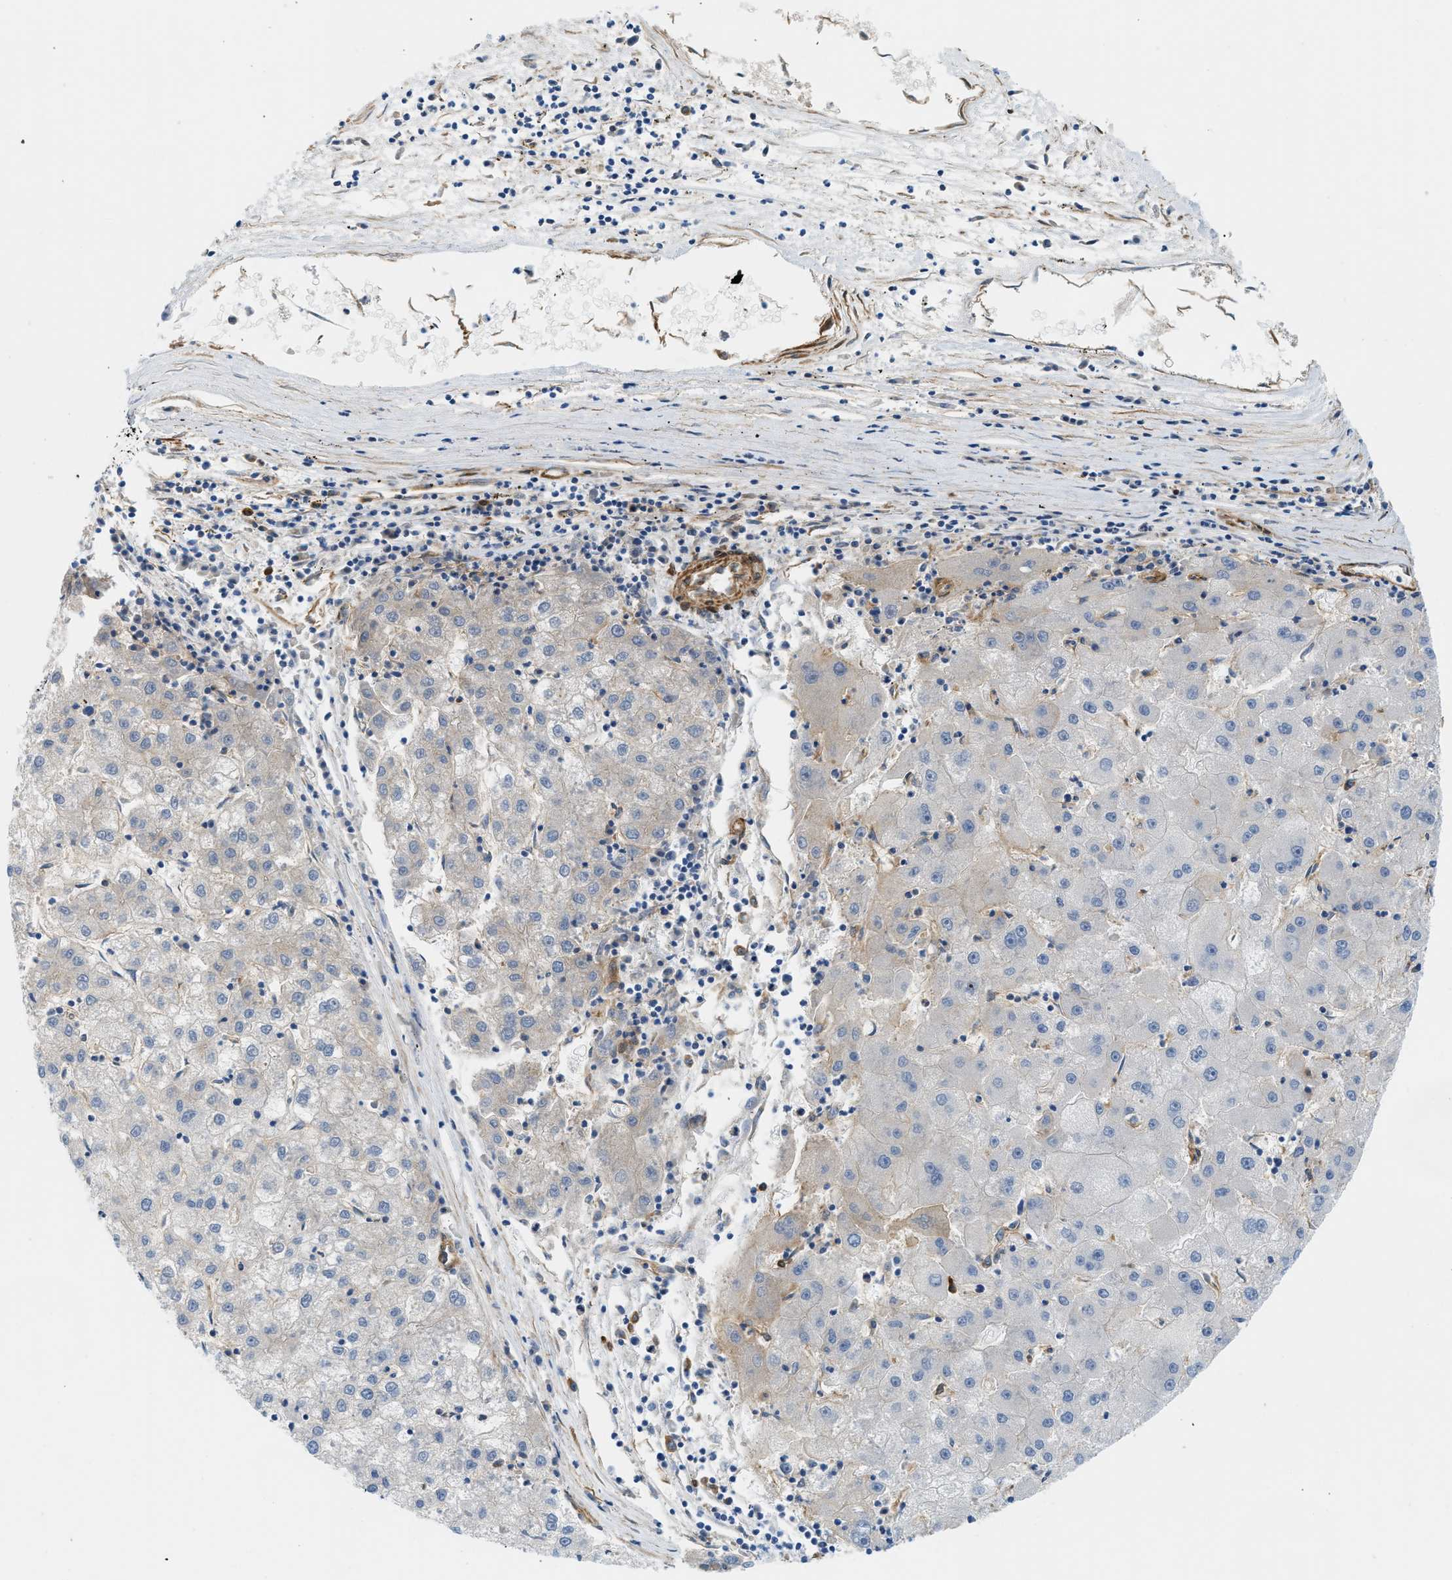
{"staining": {"intensity": "negative", "quantity": "none", "location": "none"}, "tissue": "liver cancer", "cell_type": "Tumor cells", "image_type": "cancer", "snomed": [{"axis": "morphology", "description": "Carcinoma, Hepatocellular, NOS"}, {"axis": "topography", "description": "Liver"}], "caption": "Immunohistochemistry (IHC) of hepatocellular carcinoma (liver) exhibits no staining in tumor cells.", "gene": "HIP1", "patient": {"sex": "male", "age": 72}}